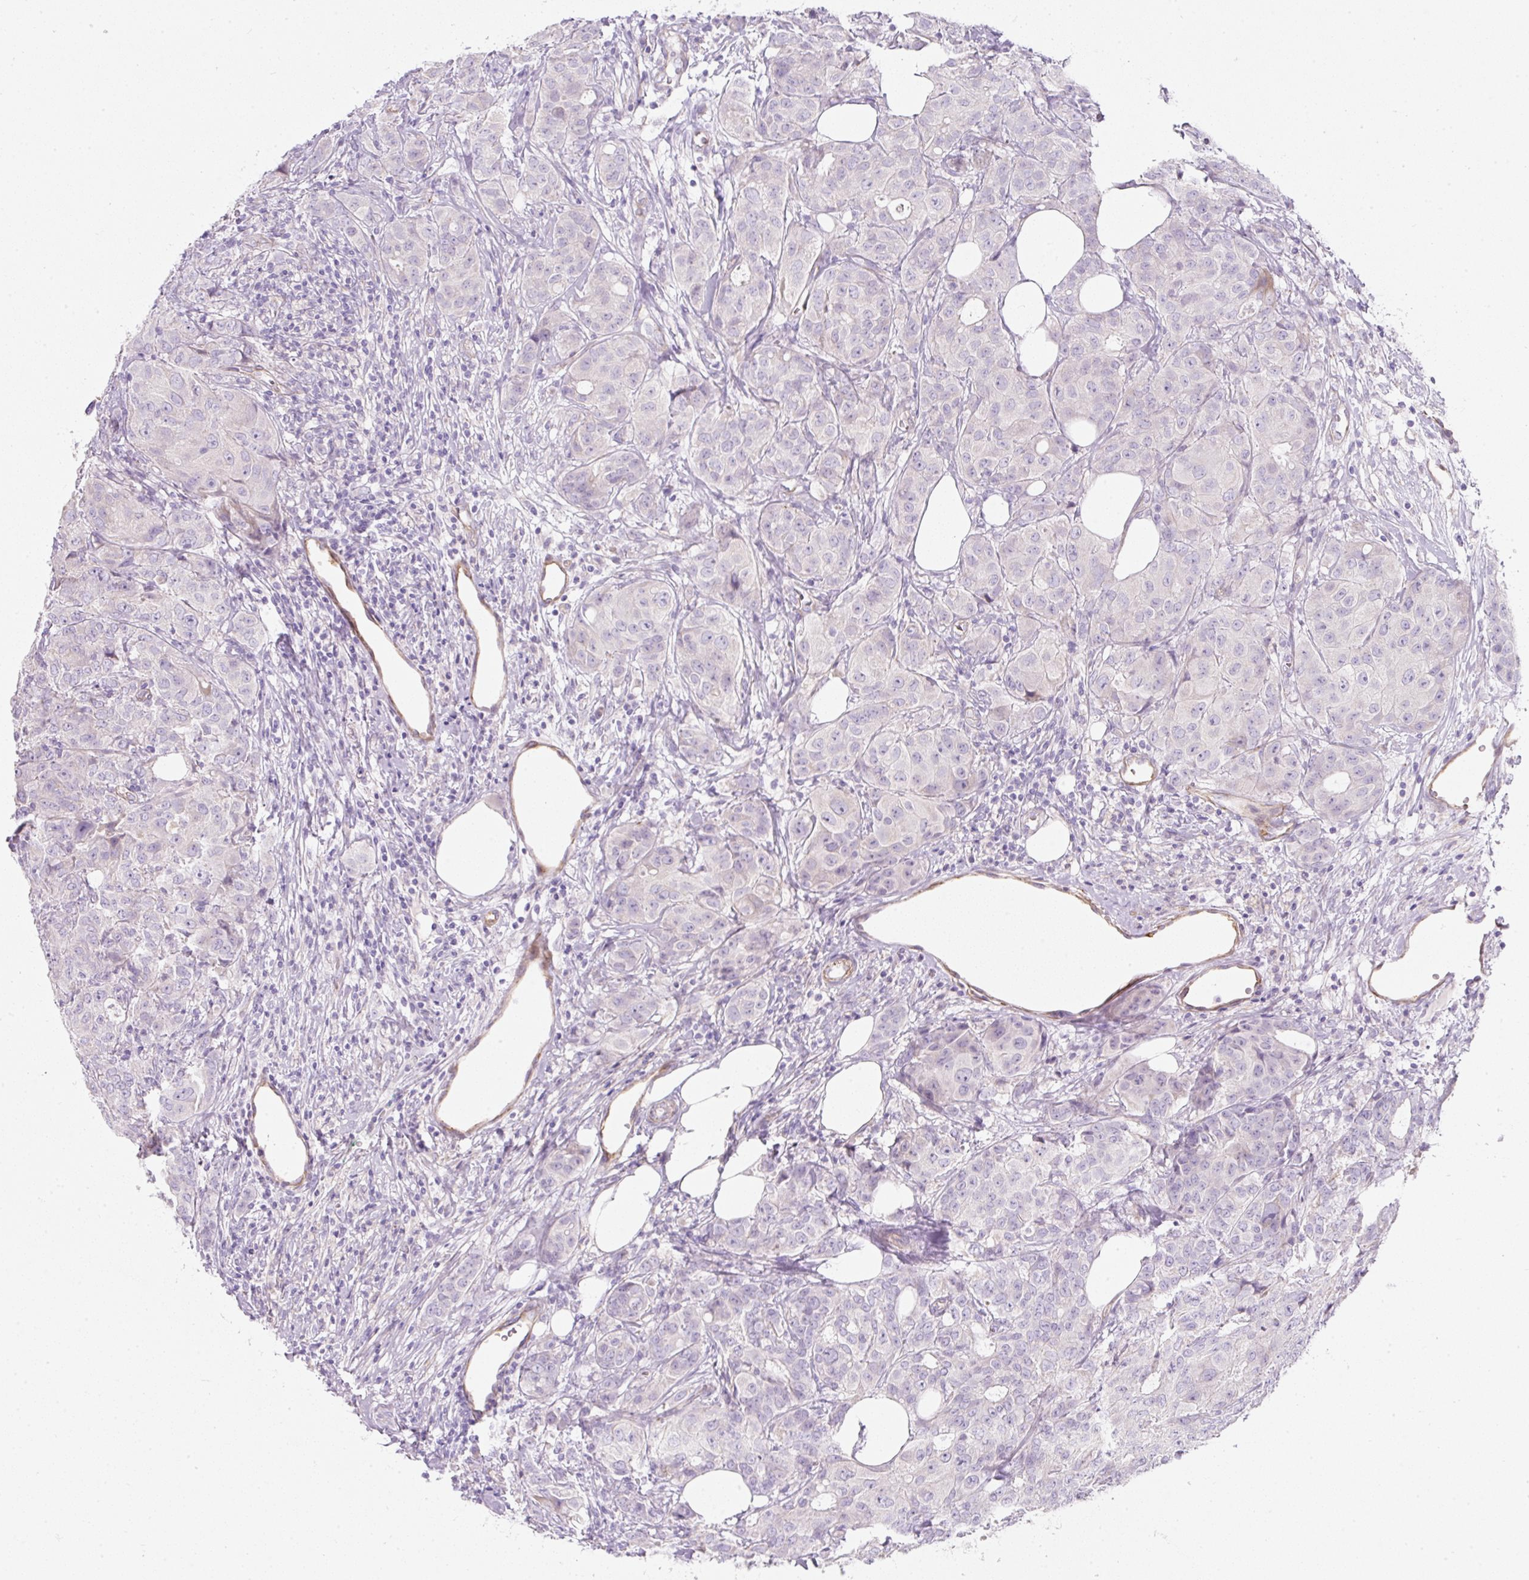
{"staining": {"intensity": "negative", "quantity": "none", "location": "none"}, "tissue": "breast cancer", "cell_type": "Tumor cells", "image_type": "cancer", "snomed": [{"axis": "morphology", "description": "Duct carcinoma"}, {"axis": "topography", "description": "Breast"}], "caption": "Immunohistochemistry image of neoplastic tissue: breast infiltrating ductal carcinoma stained with DAB (3,3'-diaminobenzidine) displays no significant protein expression in tumor cells.", "gene": "ERAP2", "patient": {"sex": "female", "age": 43}}